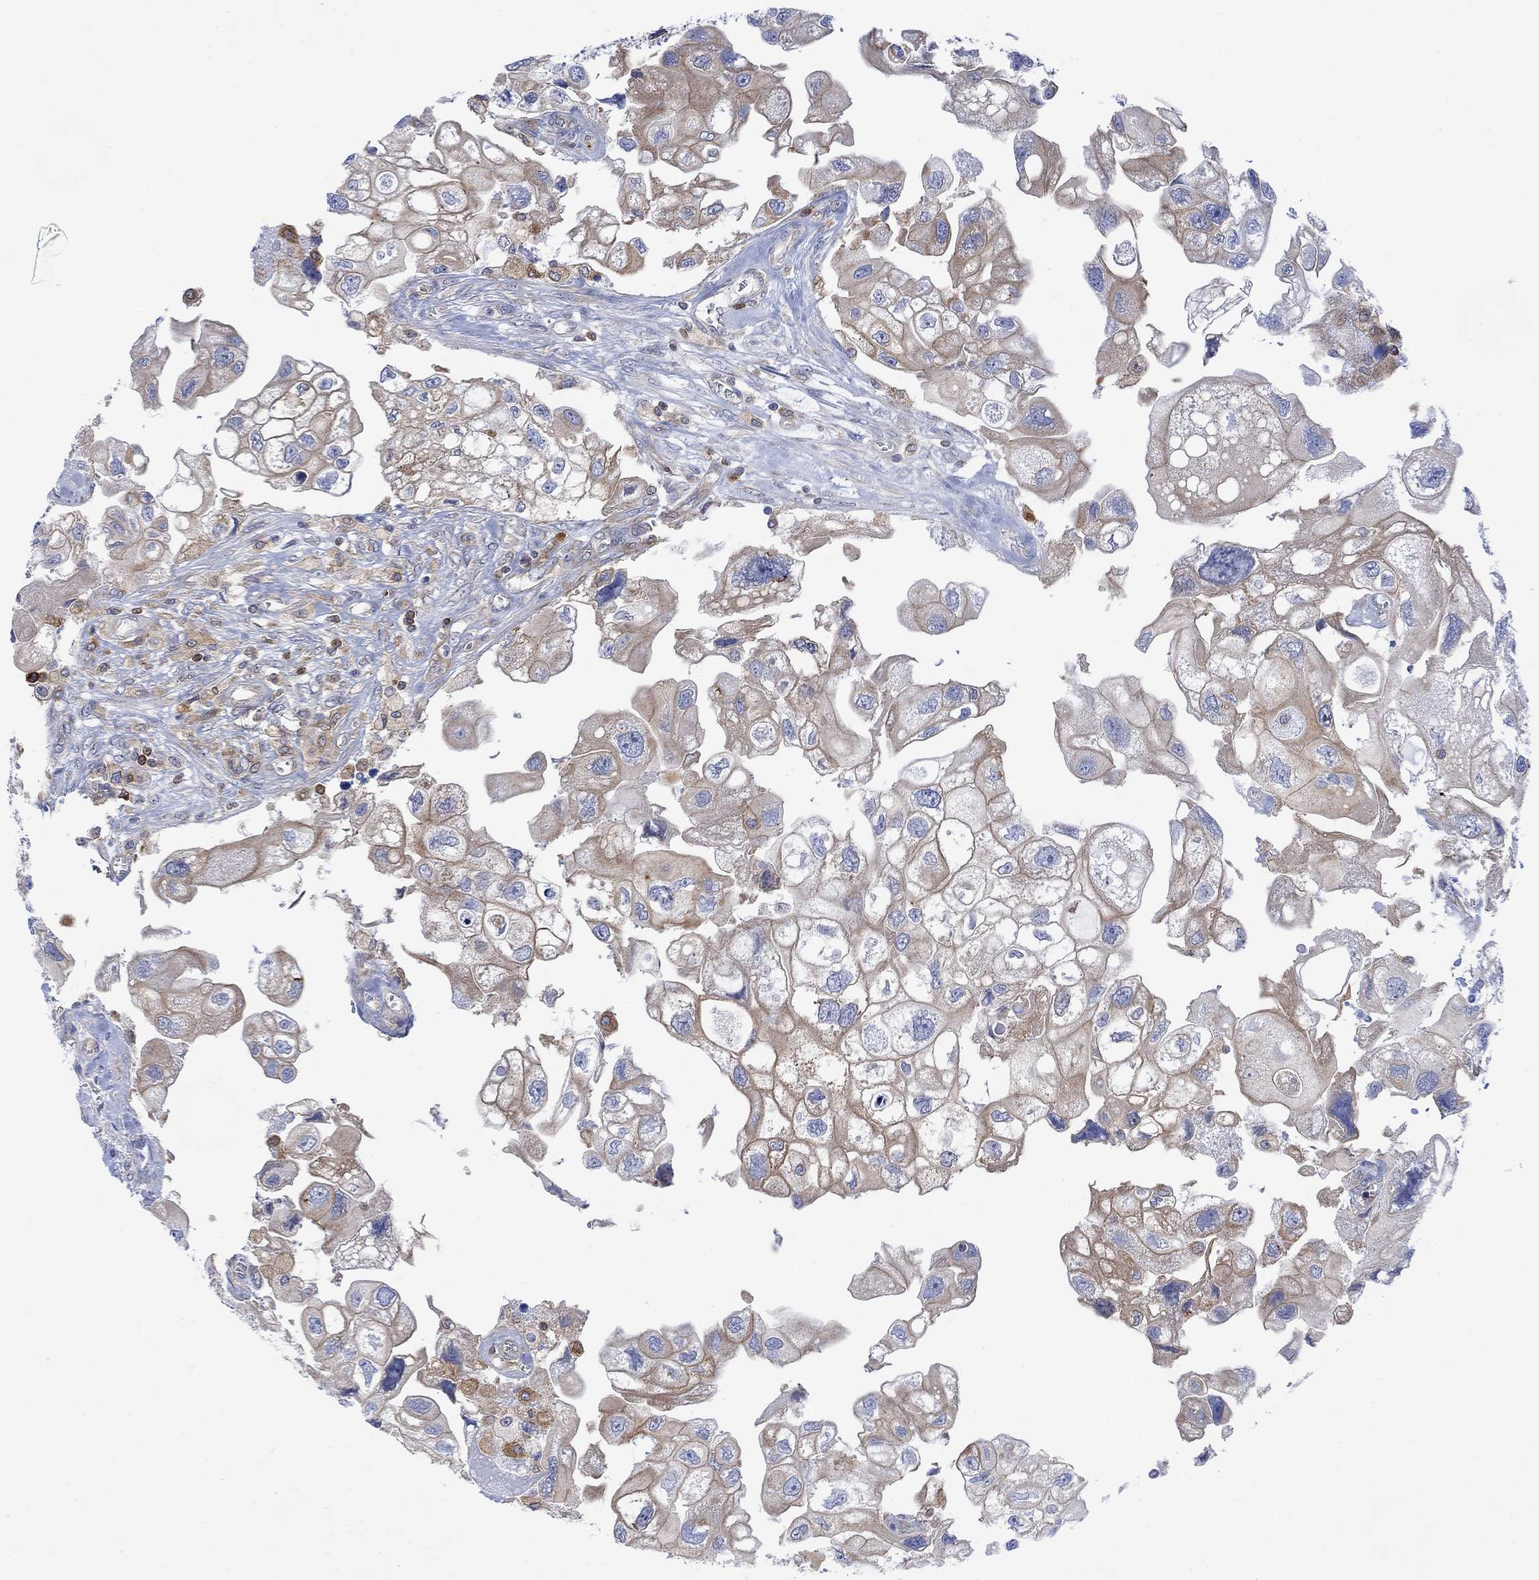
{"staining": {"intensity": "moderate", "quantity": "25%-75%", "location": "cytoplasmic/membranous"}, "tissue": "urothelial cancer", "cell_type": "Tumor cells", "image_type": "cancer", "snomed": [{"axis": "morphology", "description": "Urothelial carcinoma, High grade"}, {"axis": "topography", "description": "Urinary bladder"}], "caption": "Tumor cells show moderate cytoplasmic/membranous positivity in about 25%-75% of cells in high-grade urothelial carcinoma. Nuclei are stained in blue.", "gene": "GBP5", "patient": {"sex": "male", "age": 59}}